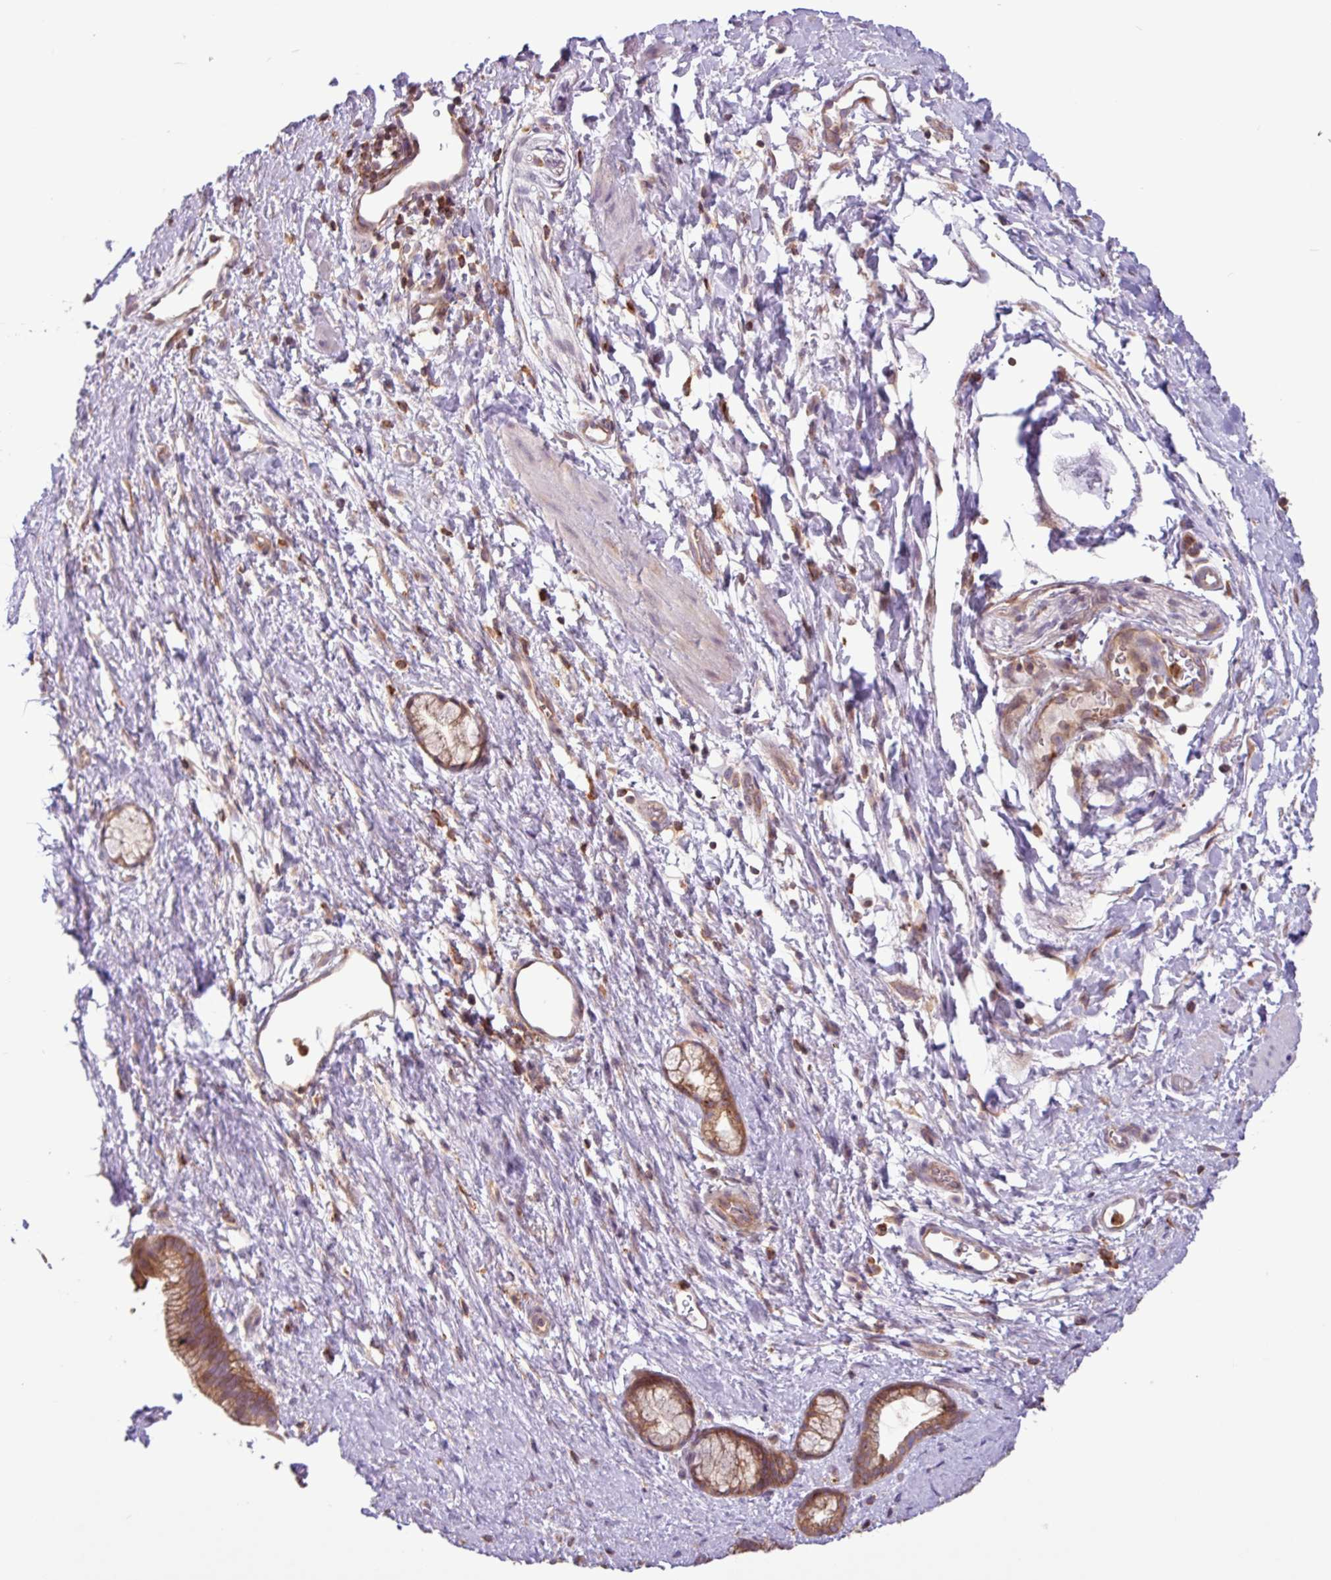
{"staining": {"intensity": "moderate", "quantity": ">75%", "location": "cytoplasmic/membranous"}, "tissue": "pancreatic cancer", "cell_type": "Tumor cells", "image_type": "cancer", "snomed": [{"axis": "morphology", "description": "Adenocarcinoma, NOS"}, {"axis": "topography", "description": "Pancreas"}], "caption": "Moderate cytoplasmic/membranous protein positivity is seen in about >75% of tumor cells in adenocarcinoma (pancreatic). (IHC, brightfield microscopy, high magnification).", "gene": "ACTR3", "patient": {"sex": "male", "age": 68}}